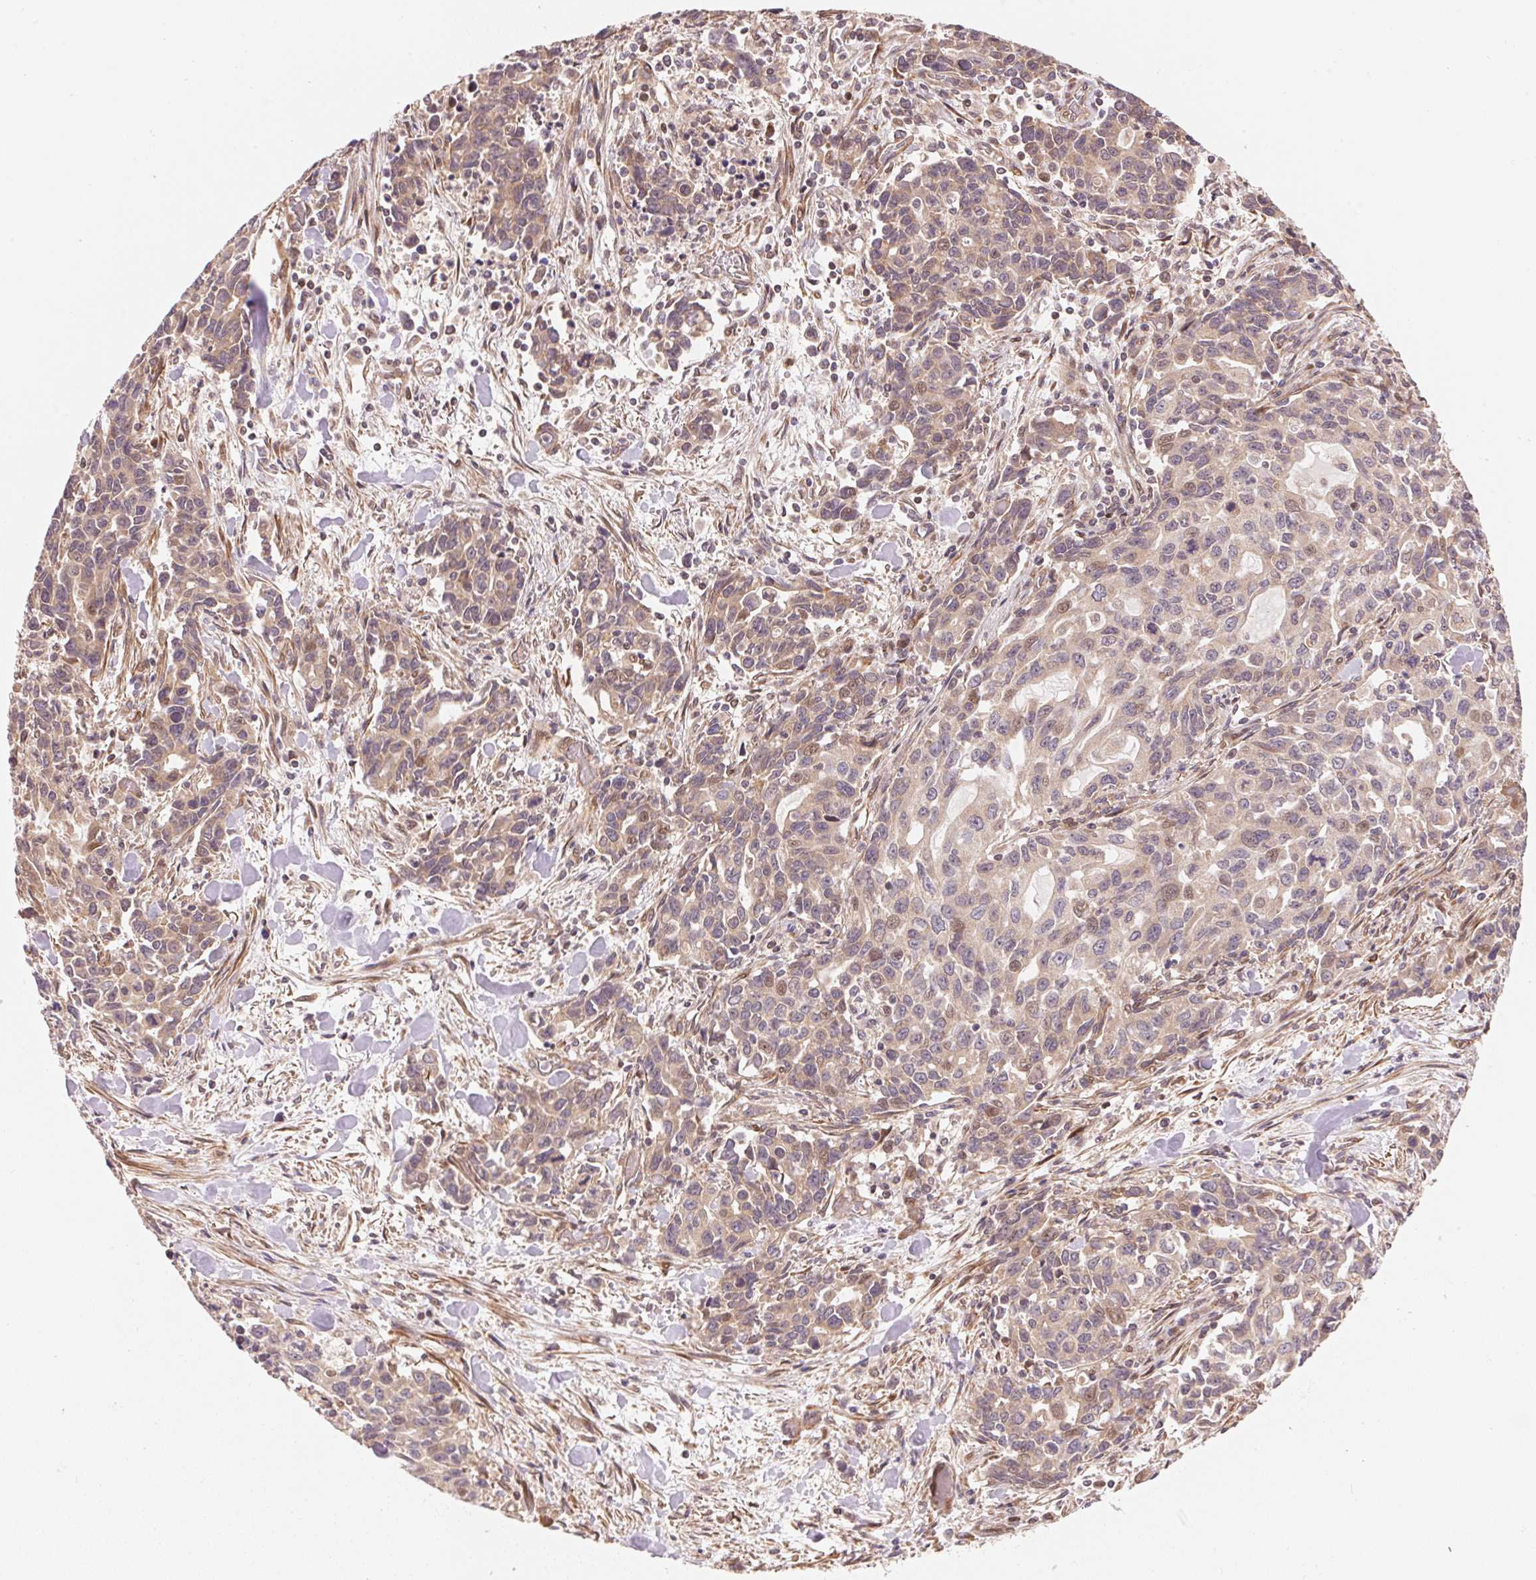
{"staining": {"intensity": "weak", "quantity": "25%-75%", "location": "cytoplasmic/membranous"}, "tissue": "stomach cancer", "cell_type": "Tumor cells", "image_type": "cancer", "snomed": [{"axis": "morphology", "description": "Adenocarcinoma, NOS"}, {"axis": "topography", "description": "Stomach, upper"}], "caption": "IHC staining of stomach cancer, which exhibits low levels of weak cytoplasmic/membranous positivity in about 25%-75% of tumor cells indicating weak cytoplasmic/membranous protein staining. The staining was performed using DAB (brown) for protein detection and nuclei were counterstained in hematoxylin (blue).", "gene": "TNIP2", "patient": {"sex": "male", "age": 85}}